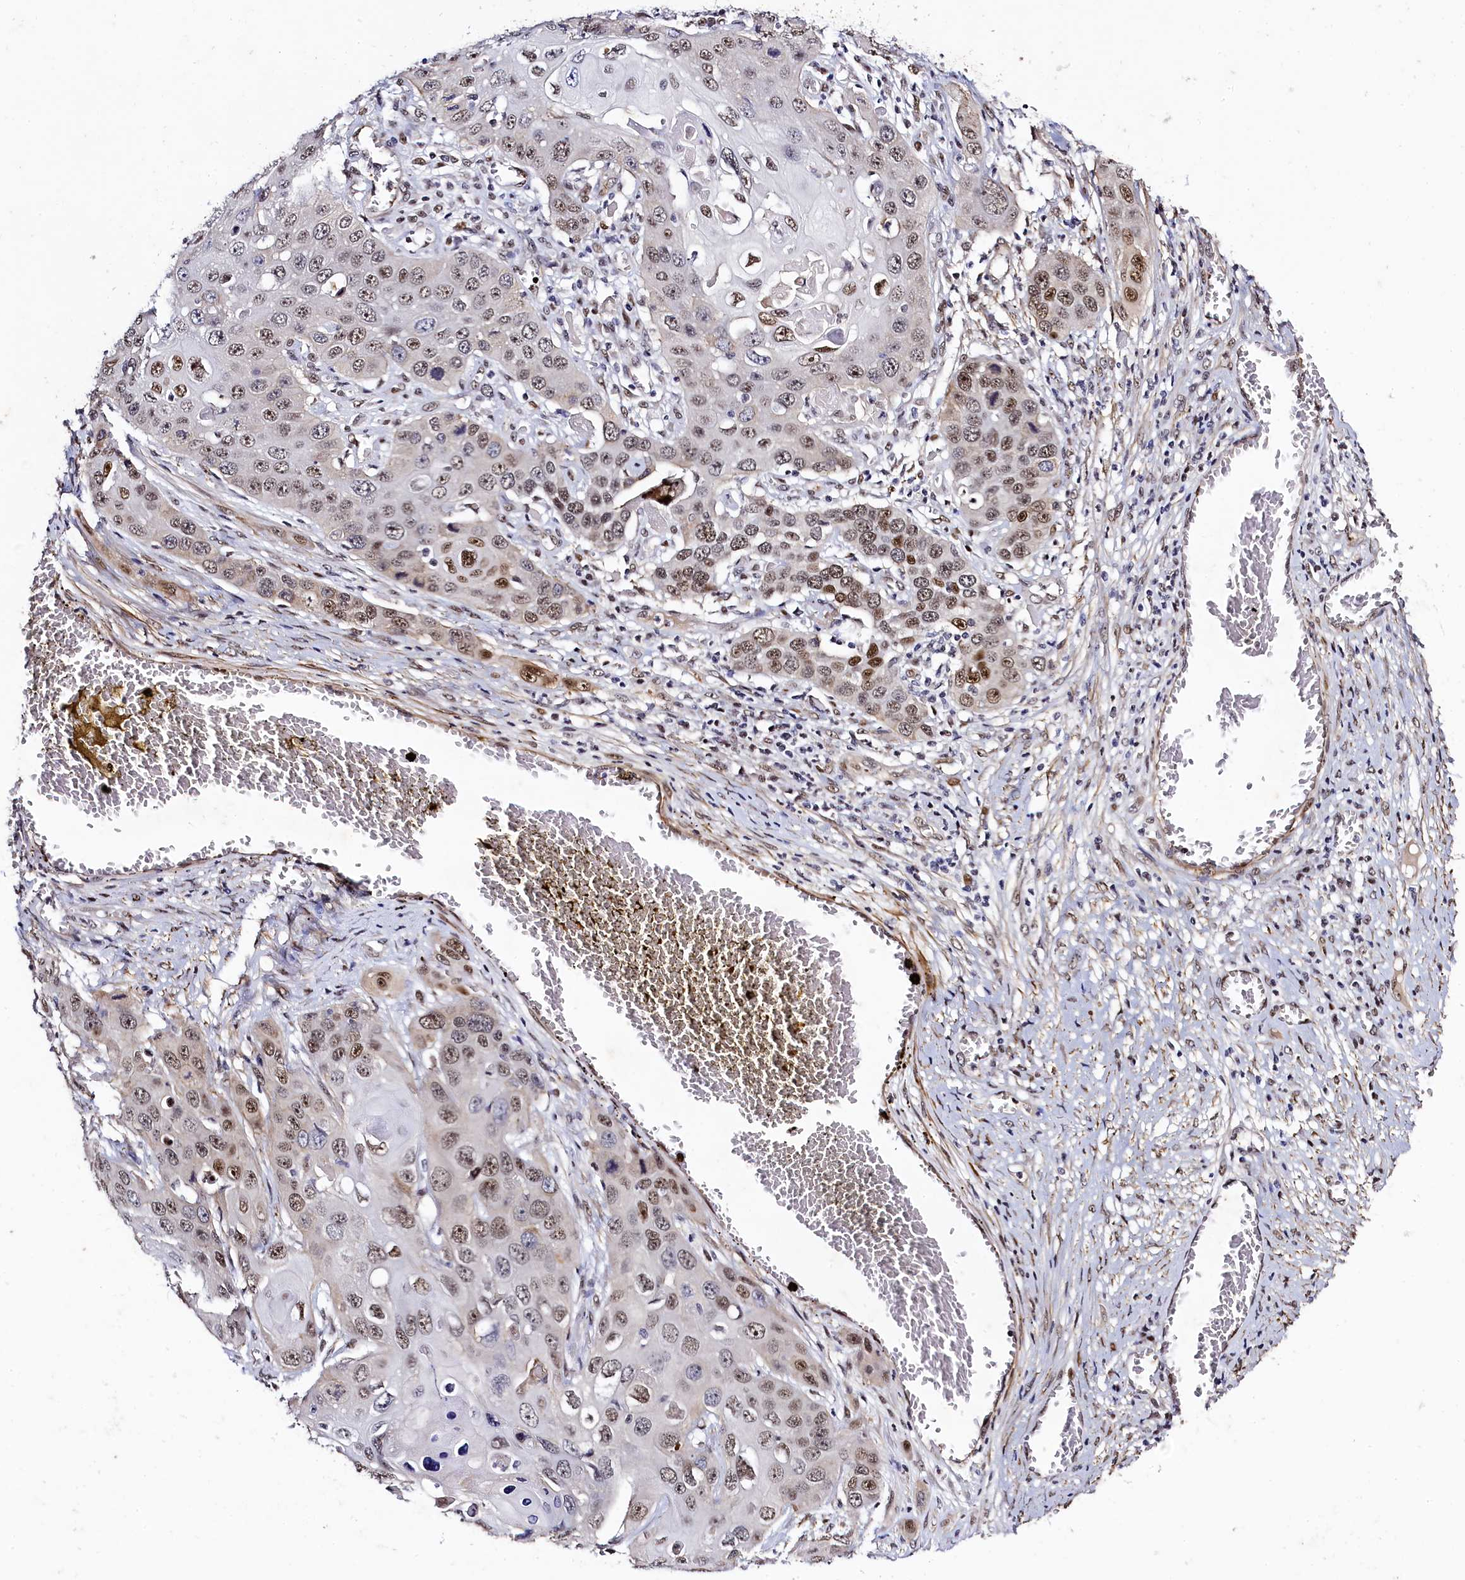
{"staining": {"intensity": "moderate", "quantity": "25%-75%", "location": "nuclear"}, "tissue": "skin cancer", "cell_type": "Tumor cells", "image_type": "cancer", "snomed": [{"axis": "morphology", "description": "Squamous cell carcinoma, NOS"}, {"axis": "topography", "description": "Skin"}], "caption": "Immunohistochemical staining of human skin squamous cell carcinoma exhibits medium levels of moderate nuclear positivity in approximately 25%-75% of tumor cells.", "gene": "SAMD10", "patient": {"sex": "male", "age": 55}}